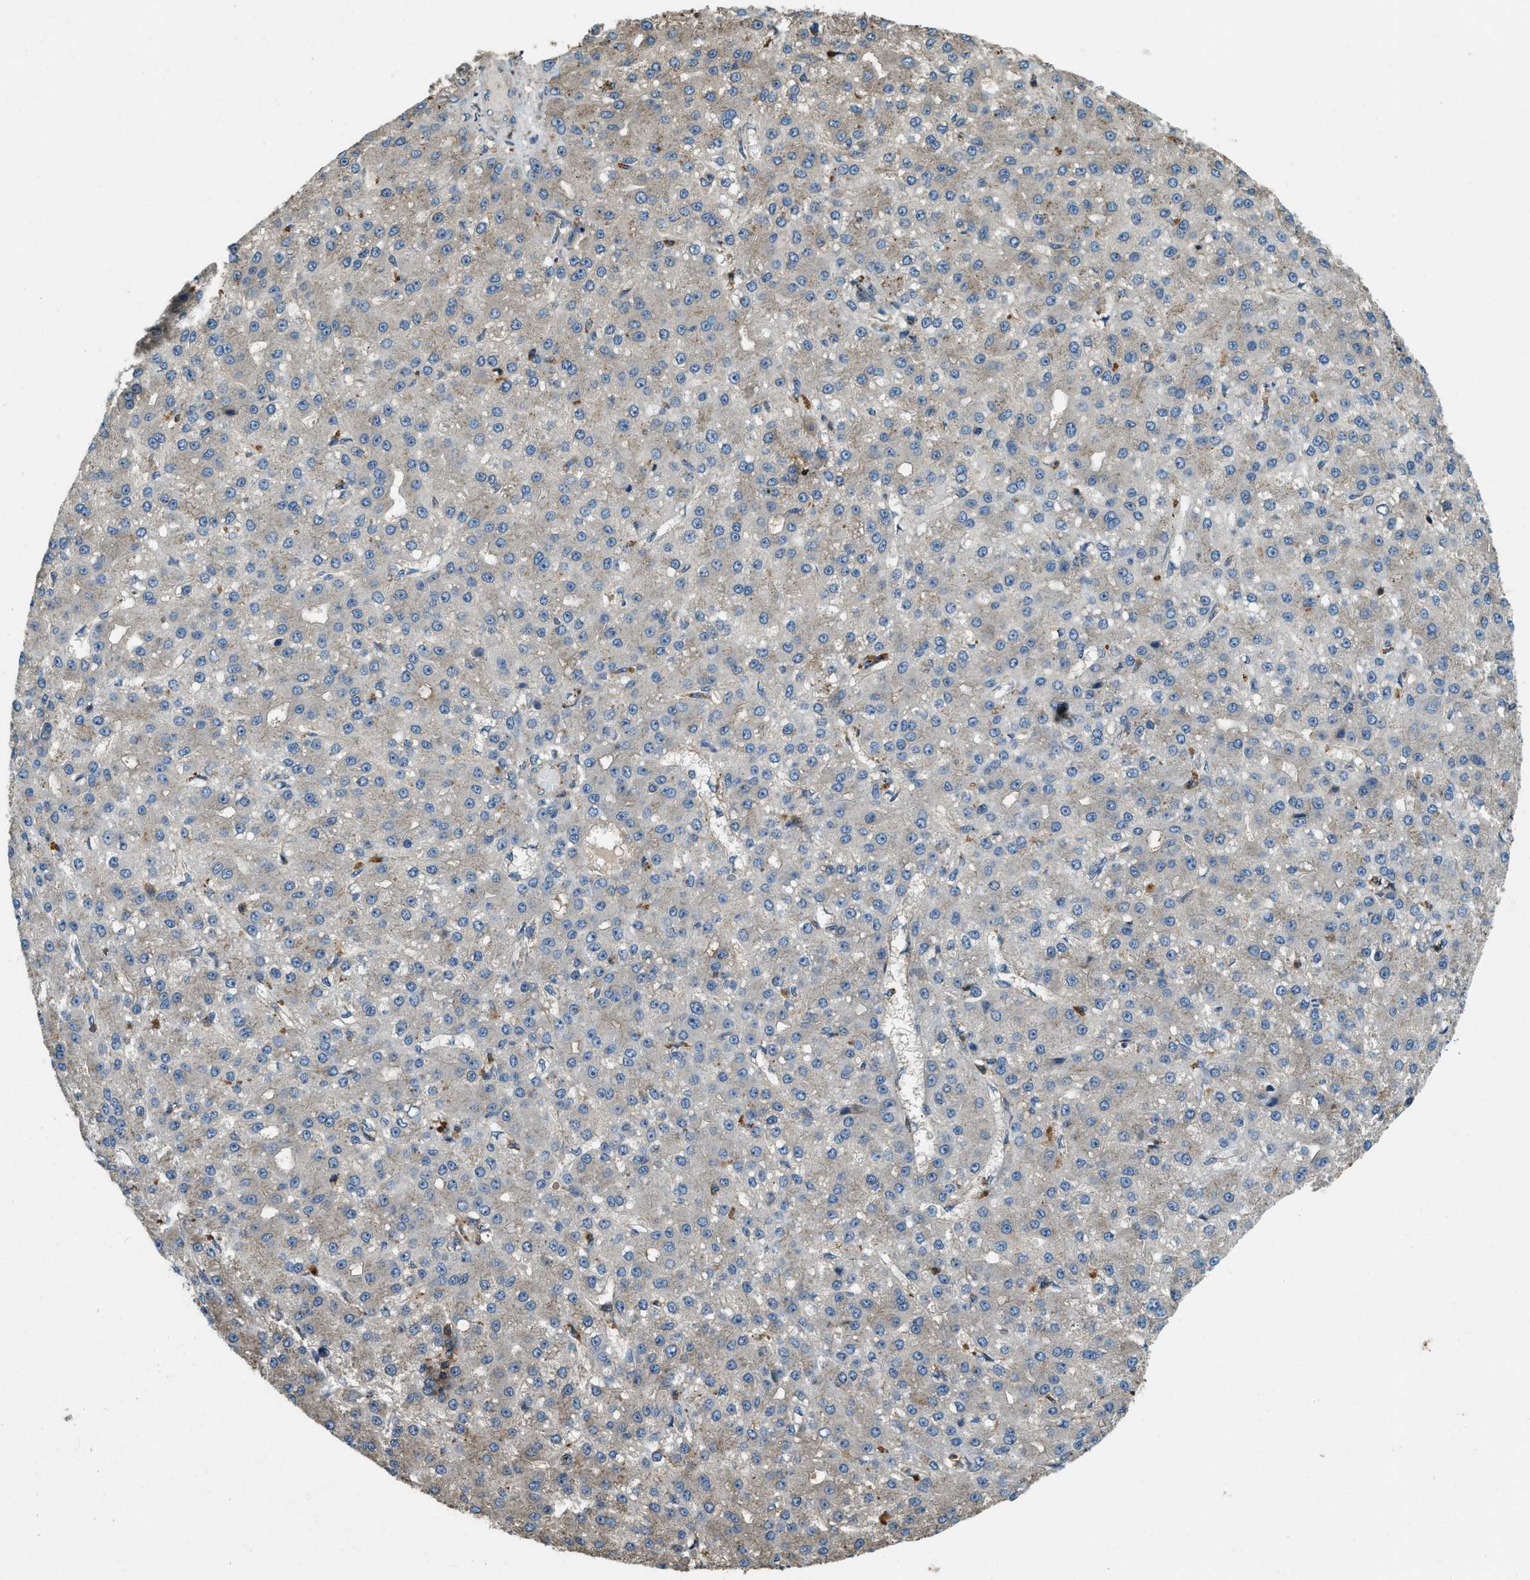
{"staining": {"intensity": "negative", "quantity": "none", "location": "none"}, "tissue": "liver cancer", "cell_type": "Tumor cells", "image_type": "cancer", "snomed": [{"axis": "morphology", "description": "Carcinoma, Hepatocellular, NOS"}, {"axis": "topography", "description": "Liver"}], "caption": "High magnification brightfield microscopy of hepatocellular carcinoma (liver) stained with DAB (3,3'-diaminobenzidine) (brown) and counterstained with hematoxylin (blue): tumor cells show no significant positivity.", "gene": "ATP8B1", "patient": {"sex": "male", "age": 67}}